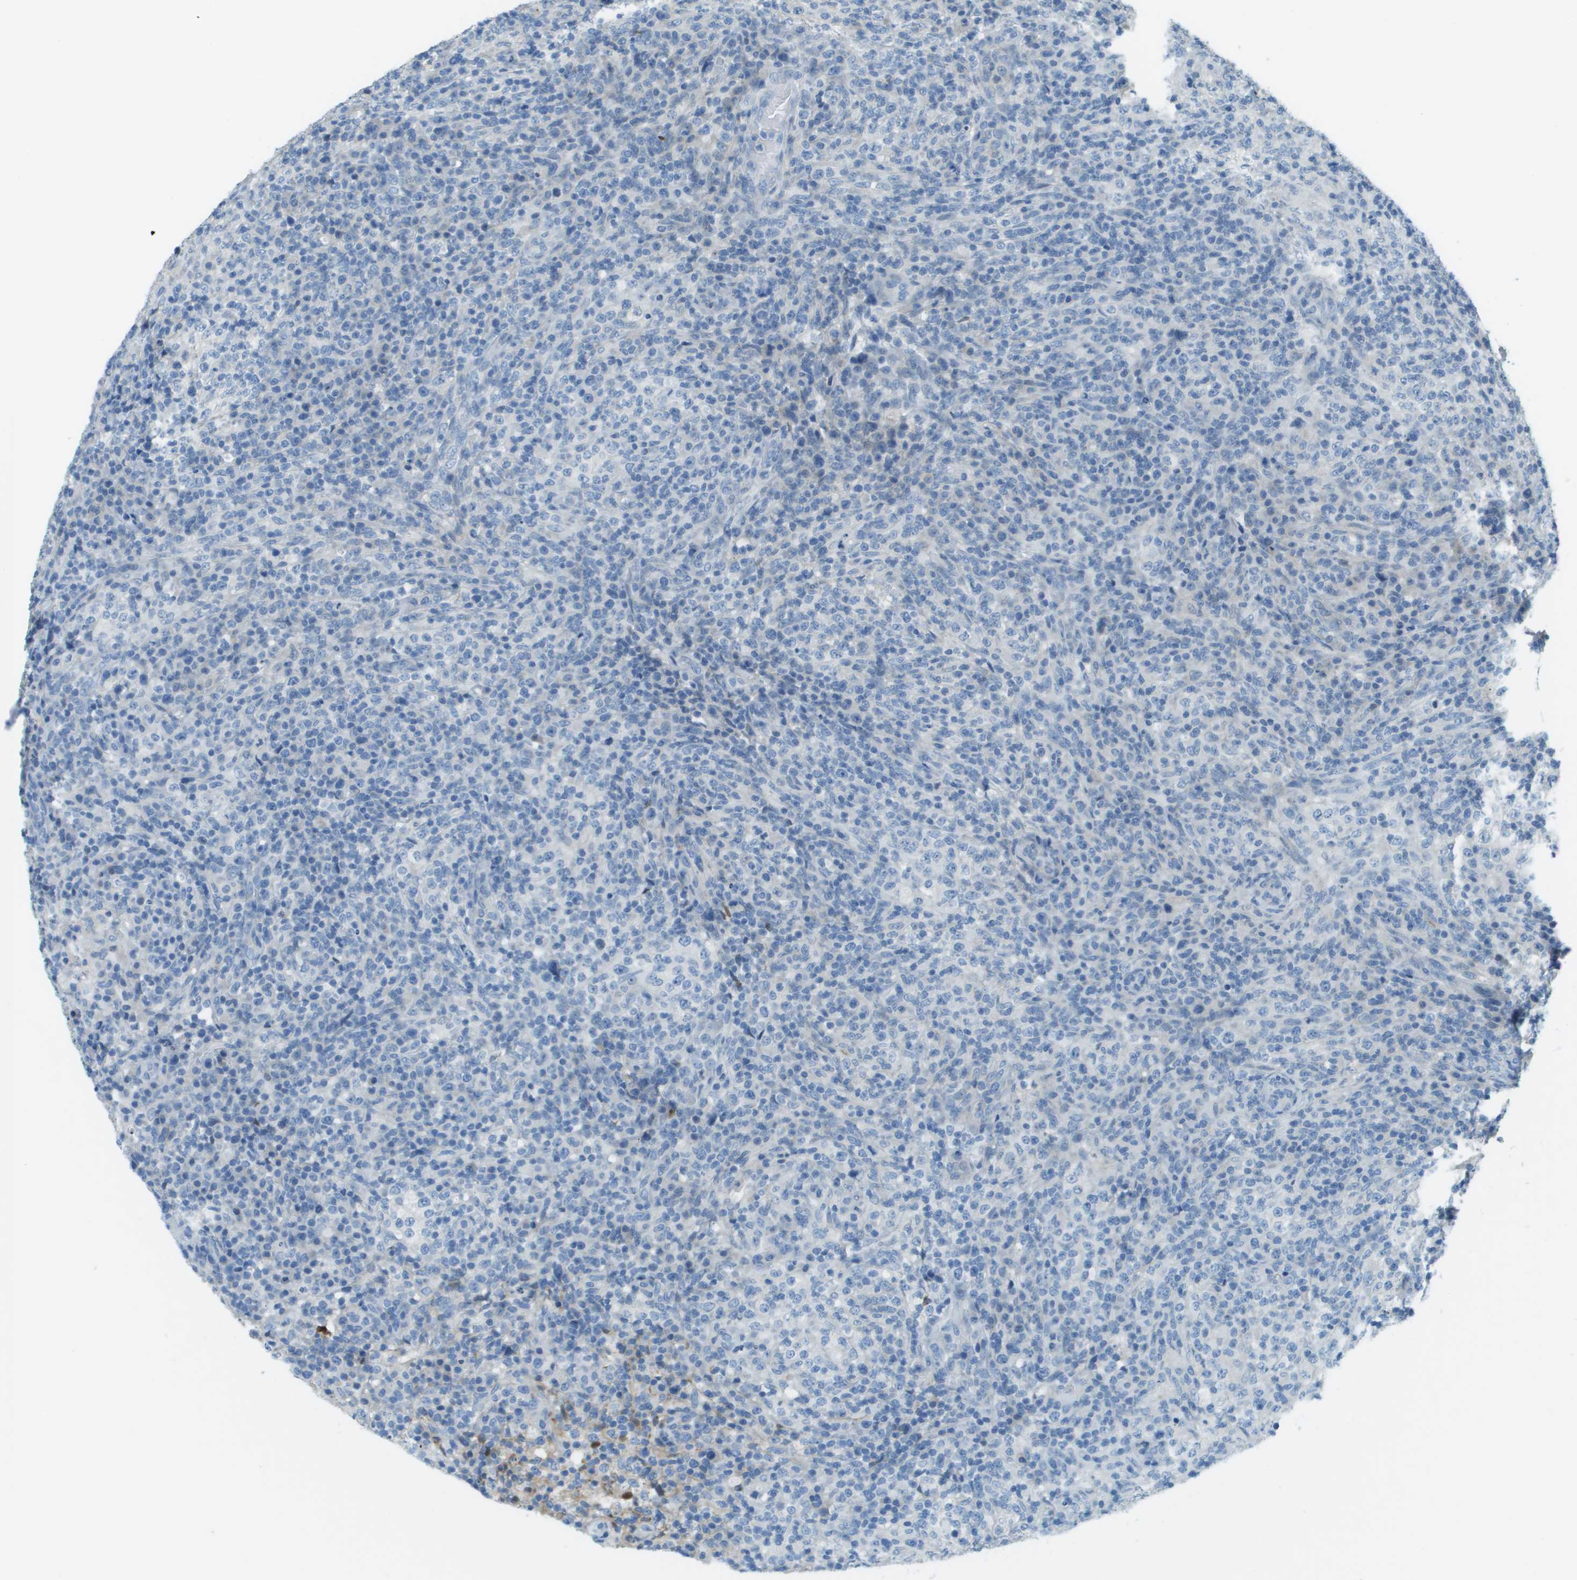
{"staining": {"intensity": "negative", "quantity": "none", "location": "none"}, "tissue": "lymphoma", "cell_type": "Tumor cells", "image_type": "cancer", "snomed": [{"axis": "morphology", "description": "Malignant lymphoma, non-Hodgkin's type, High grade"}, {"axis": "topography", "description": "Lymph node"}], "caption": "Immunohistochemical staining of human lymphoma displays no significant staining in tumor cells.", "gene": "DCN", "patient": {"sex": "female", "age": 76}}